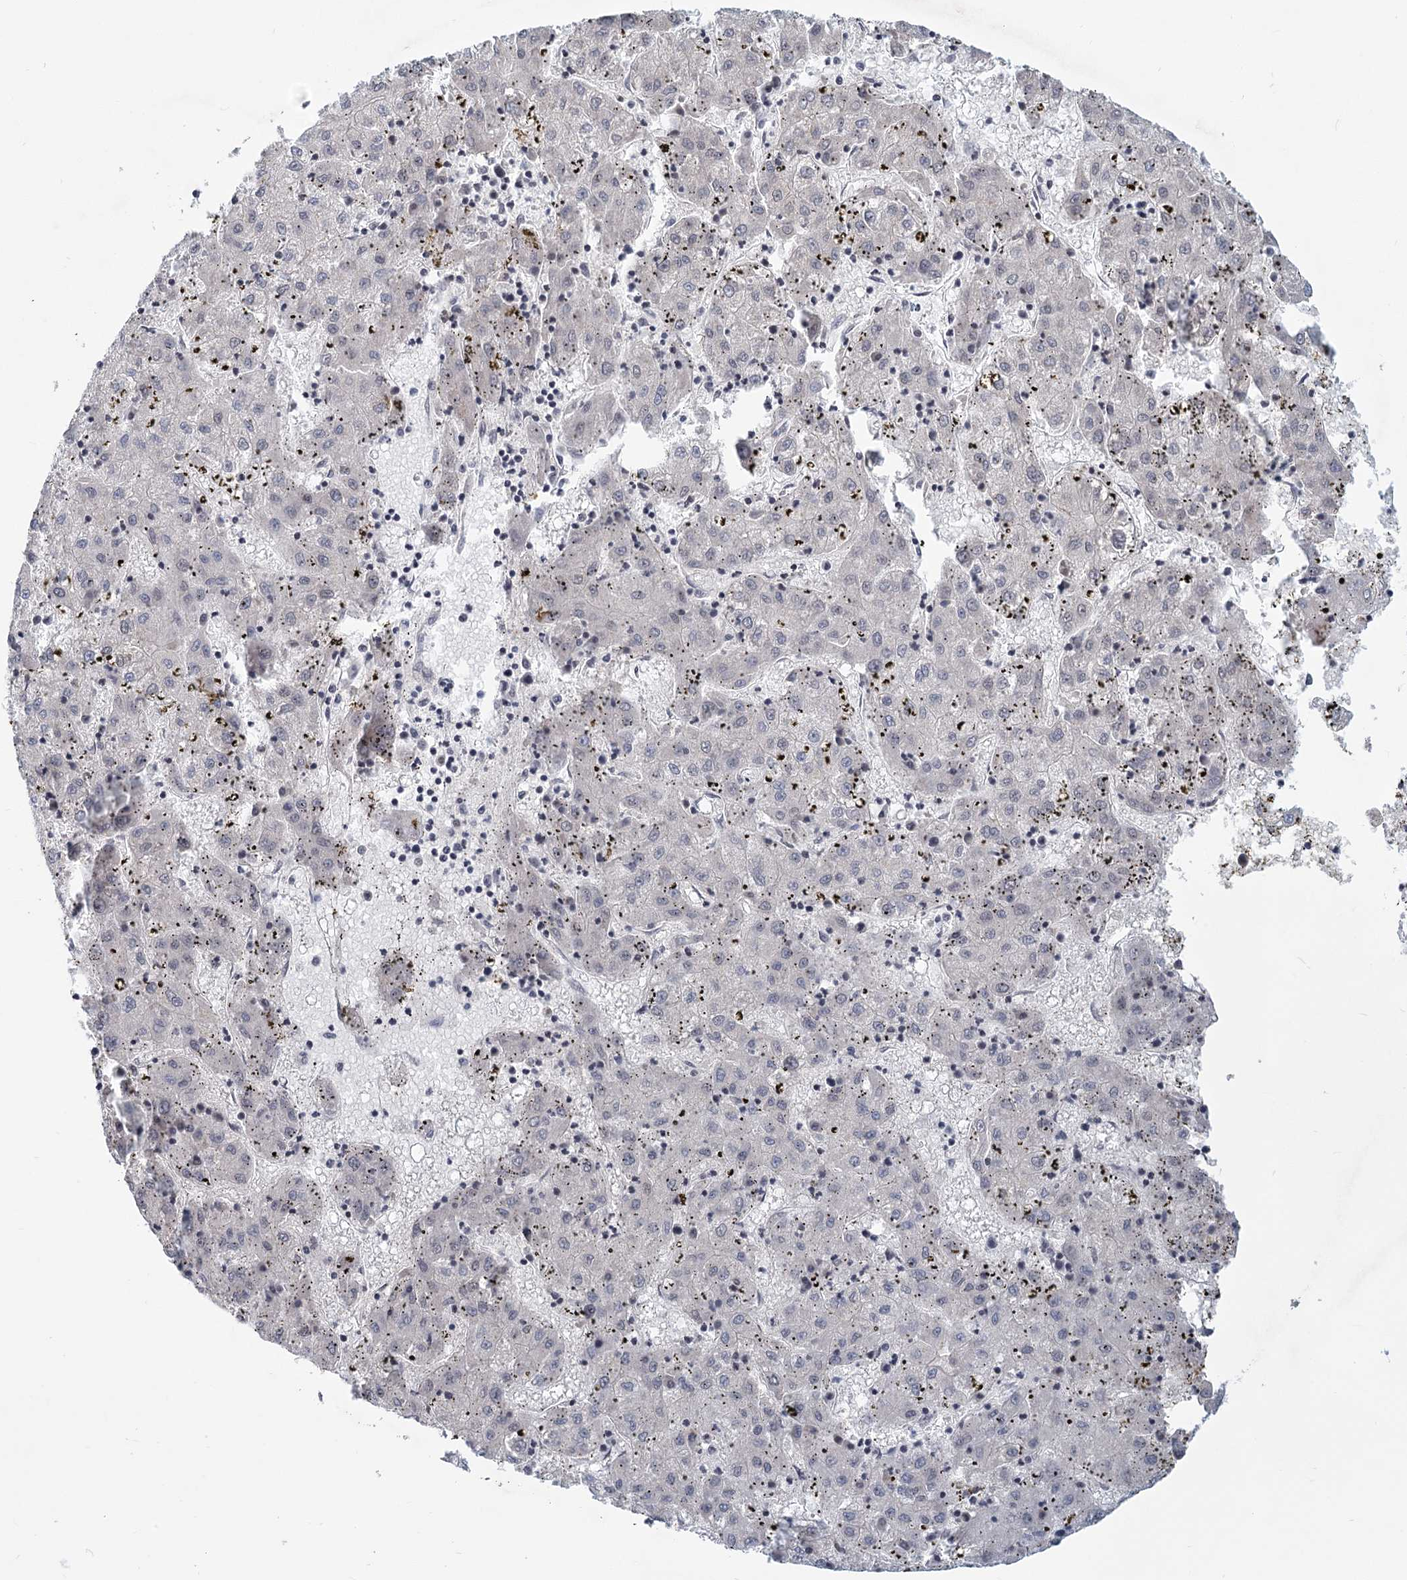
{"staining": {"intensity": "negative", "quantity": "none", "location": "none"}, "tissue": "liver cancer", "cell_type": "Tumor cells", "image_type": "cancer", "snomed": [{"axis": "morphology", "description": "Carcinoma, Hepatocellular, NOS"}, {"axis": "topography", "description": "Liver"}], "caption": "Tumor cells show no significant positivity in liver cancer (hepatocellular carcinoma). Brightfield microscopy of immunohistochemistry (IHC) stained with DAB (brown) and hematoxylin (blue), captured at high magnification.", "gene": "STAP1", "patient": {"sex": "male", "age": 72}}